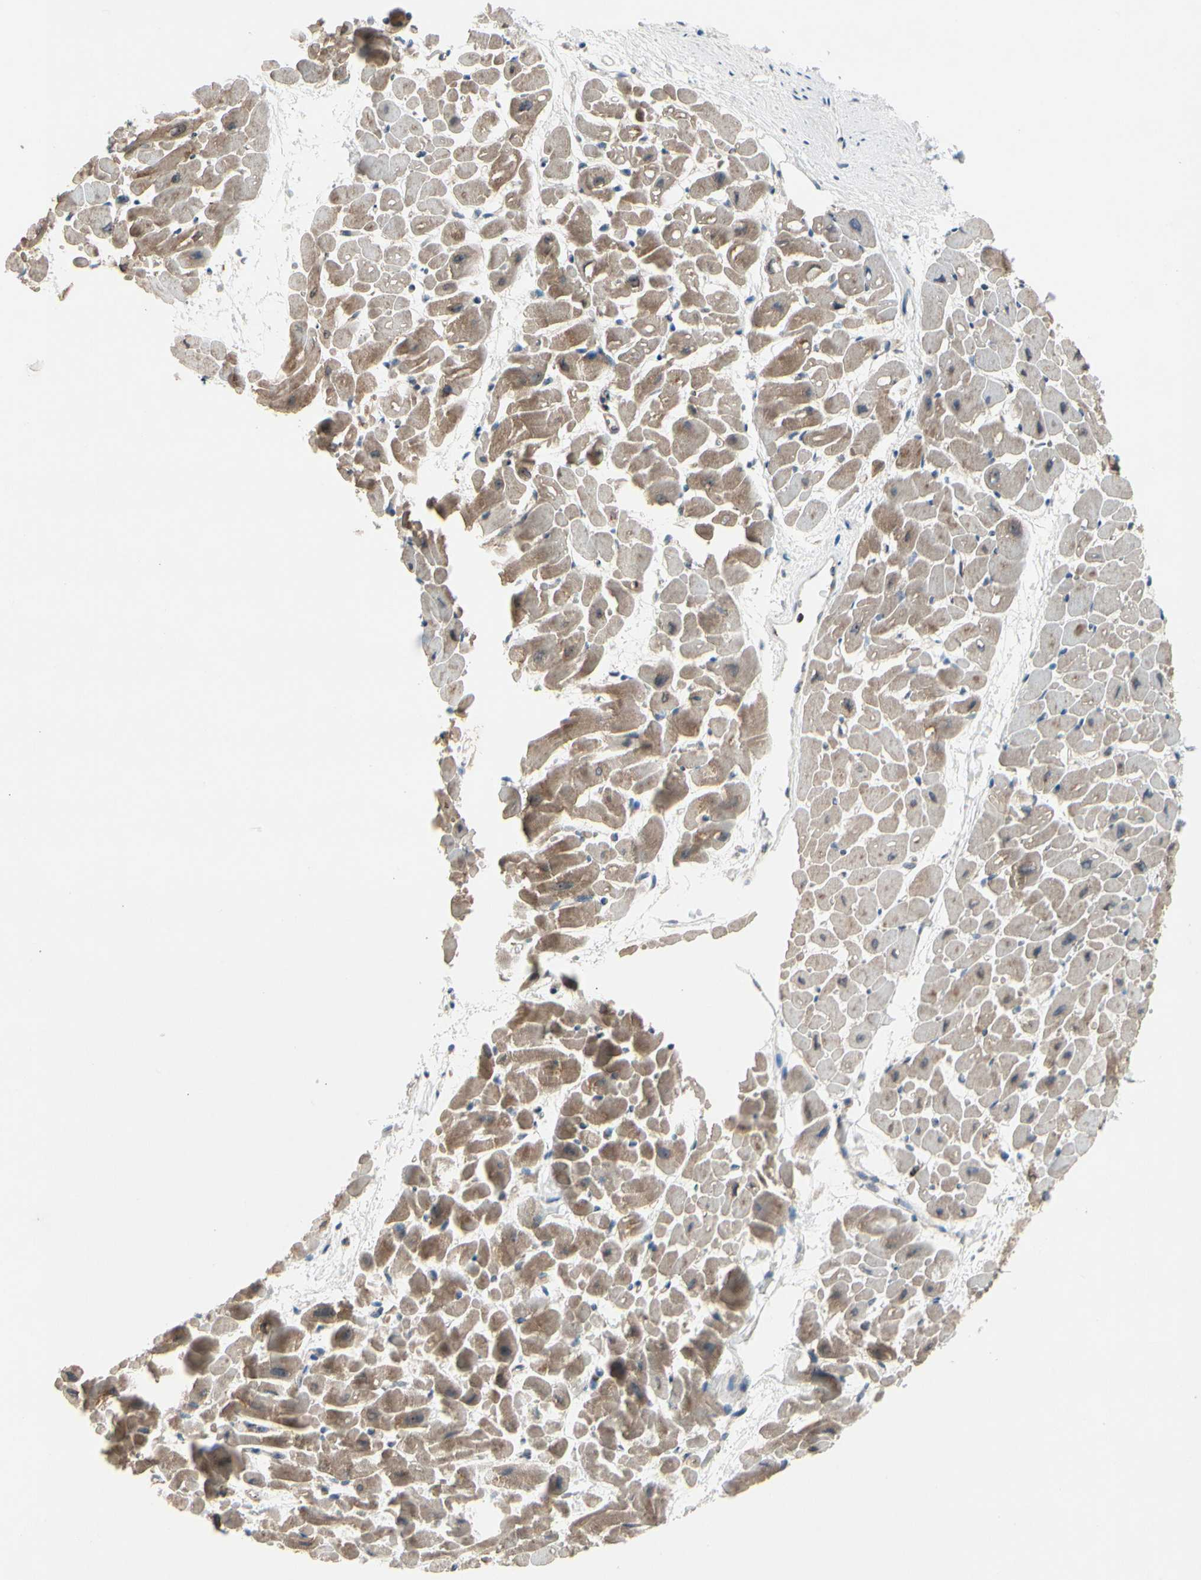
{"staining": {"intensity": "moderate", "quantity": "25%-75%", "location": "cytoplasmic/membranous"}, "tissue": "heart muscle", "cell_type": "Cardiomyocytes", "image_type": "normal", "snomed": [{"axis": "morphology", "description": "Normal tissue, NOS"}, {"axis": "topography", "description": "Heart"}], "caption": "Cardiomyocytes demonstrate moderate cytoplasmic/membranous staining in approximately 25%-75% of cells in unremarkable heart muscle. (Brightfield microscopy of DAB IHC at high magnification).", "gene": "CPT1A", "patient": {"sex": "male", "age": 45}}